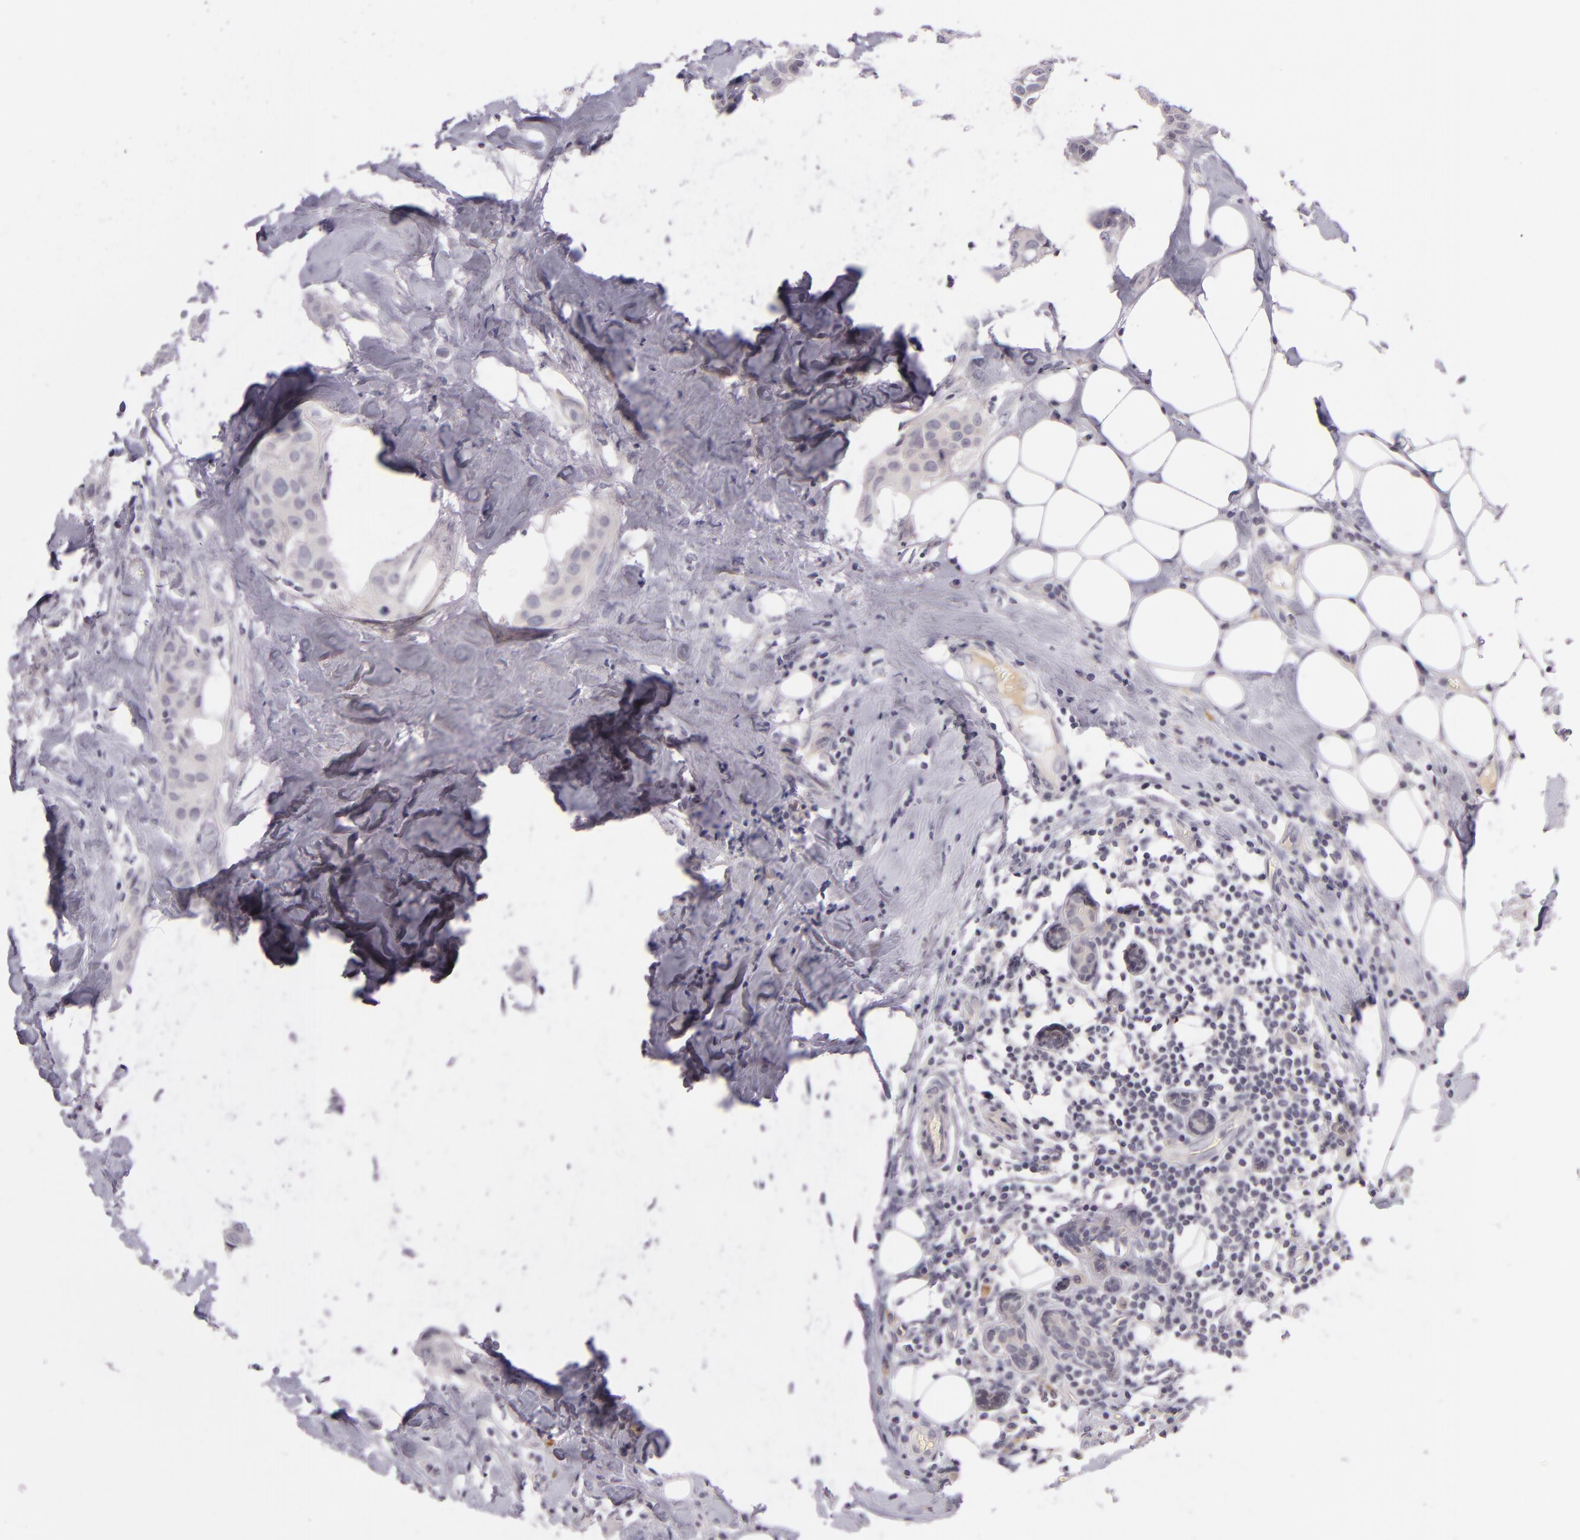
{"staining": {"intensity": "negative", "quantity": "none", "location": "none"}, "tissue": "breast cancer", "cell_type": "Tumor cells", "image_type": "cancer", "snomed": [{"axis": "morphology", "description": "Duct carcinoma"}, {"axis": "topography", "description": "Breast"}], "caption": "Tumor cells are negative for protein expression in human breast cancer. The staining is performed using DAB brown chromogen with nuclei counter-stained in using hematoxylin.", "gene": "DAG1", "patient": {"sex": "female", "age": 45}}